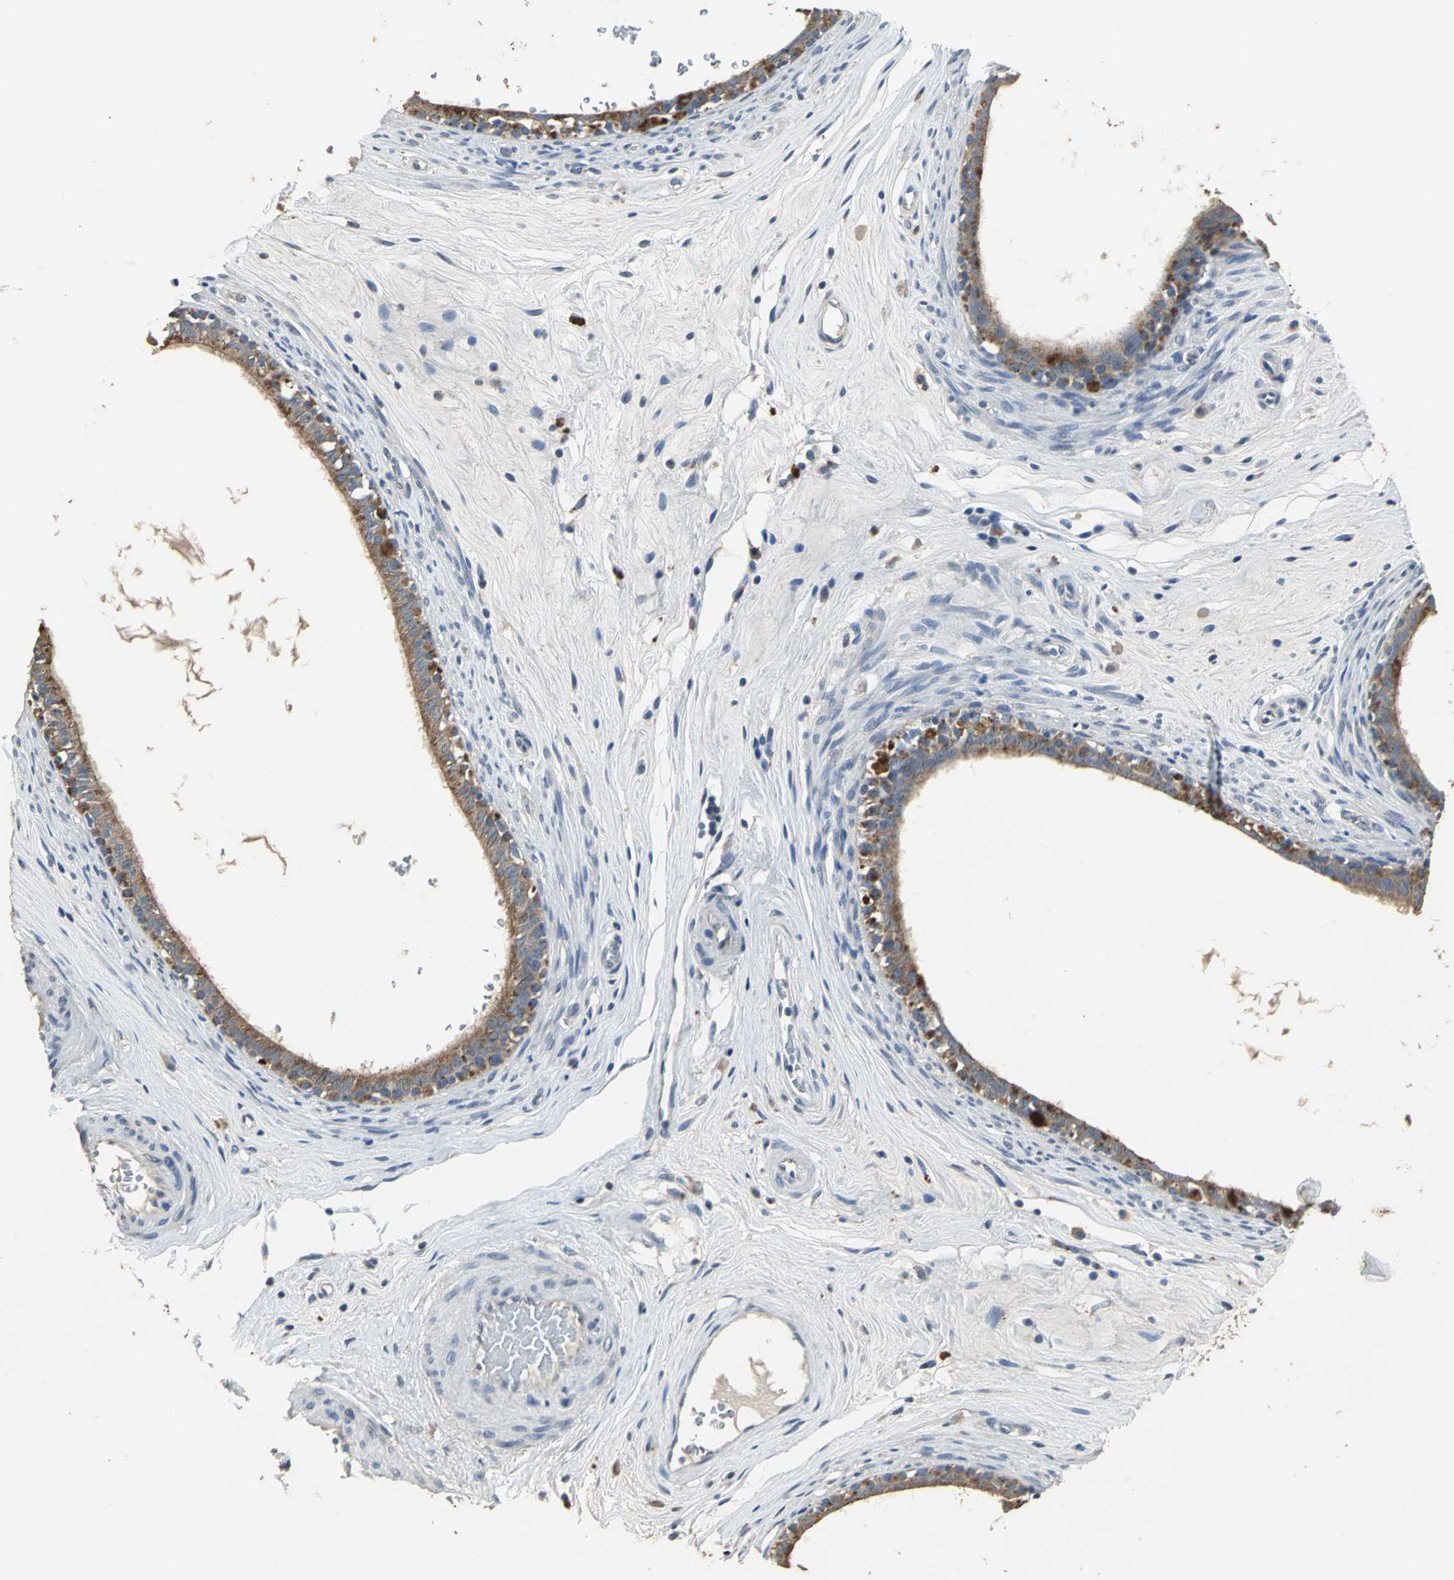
{"staining": {"intensity": "weak", "quantity": ">75%", "location": "cytoplasmic/membranous"}, "tissue": "epididymis", "cell_type": "Glandular cells", "image_type": "normal", "snomed": [{"axis": "morphology", "description": "Normal tissue, NOS"}, {"axis": "morphology", "description": "Inflammation, NOS"}, {"axis": "topography", "description": "Epididymis"}], "caption": "Benign epididymis reveals weak cytoplasmic/membranous expression in approximately >75% of glandular cells.", "gene": "OCLN", "patient": {"sex": "male", "age": 84}}